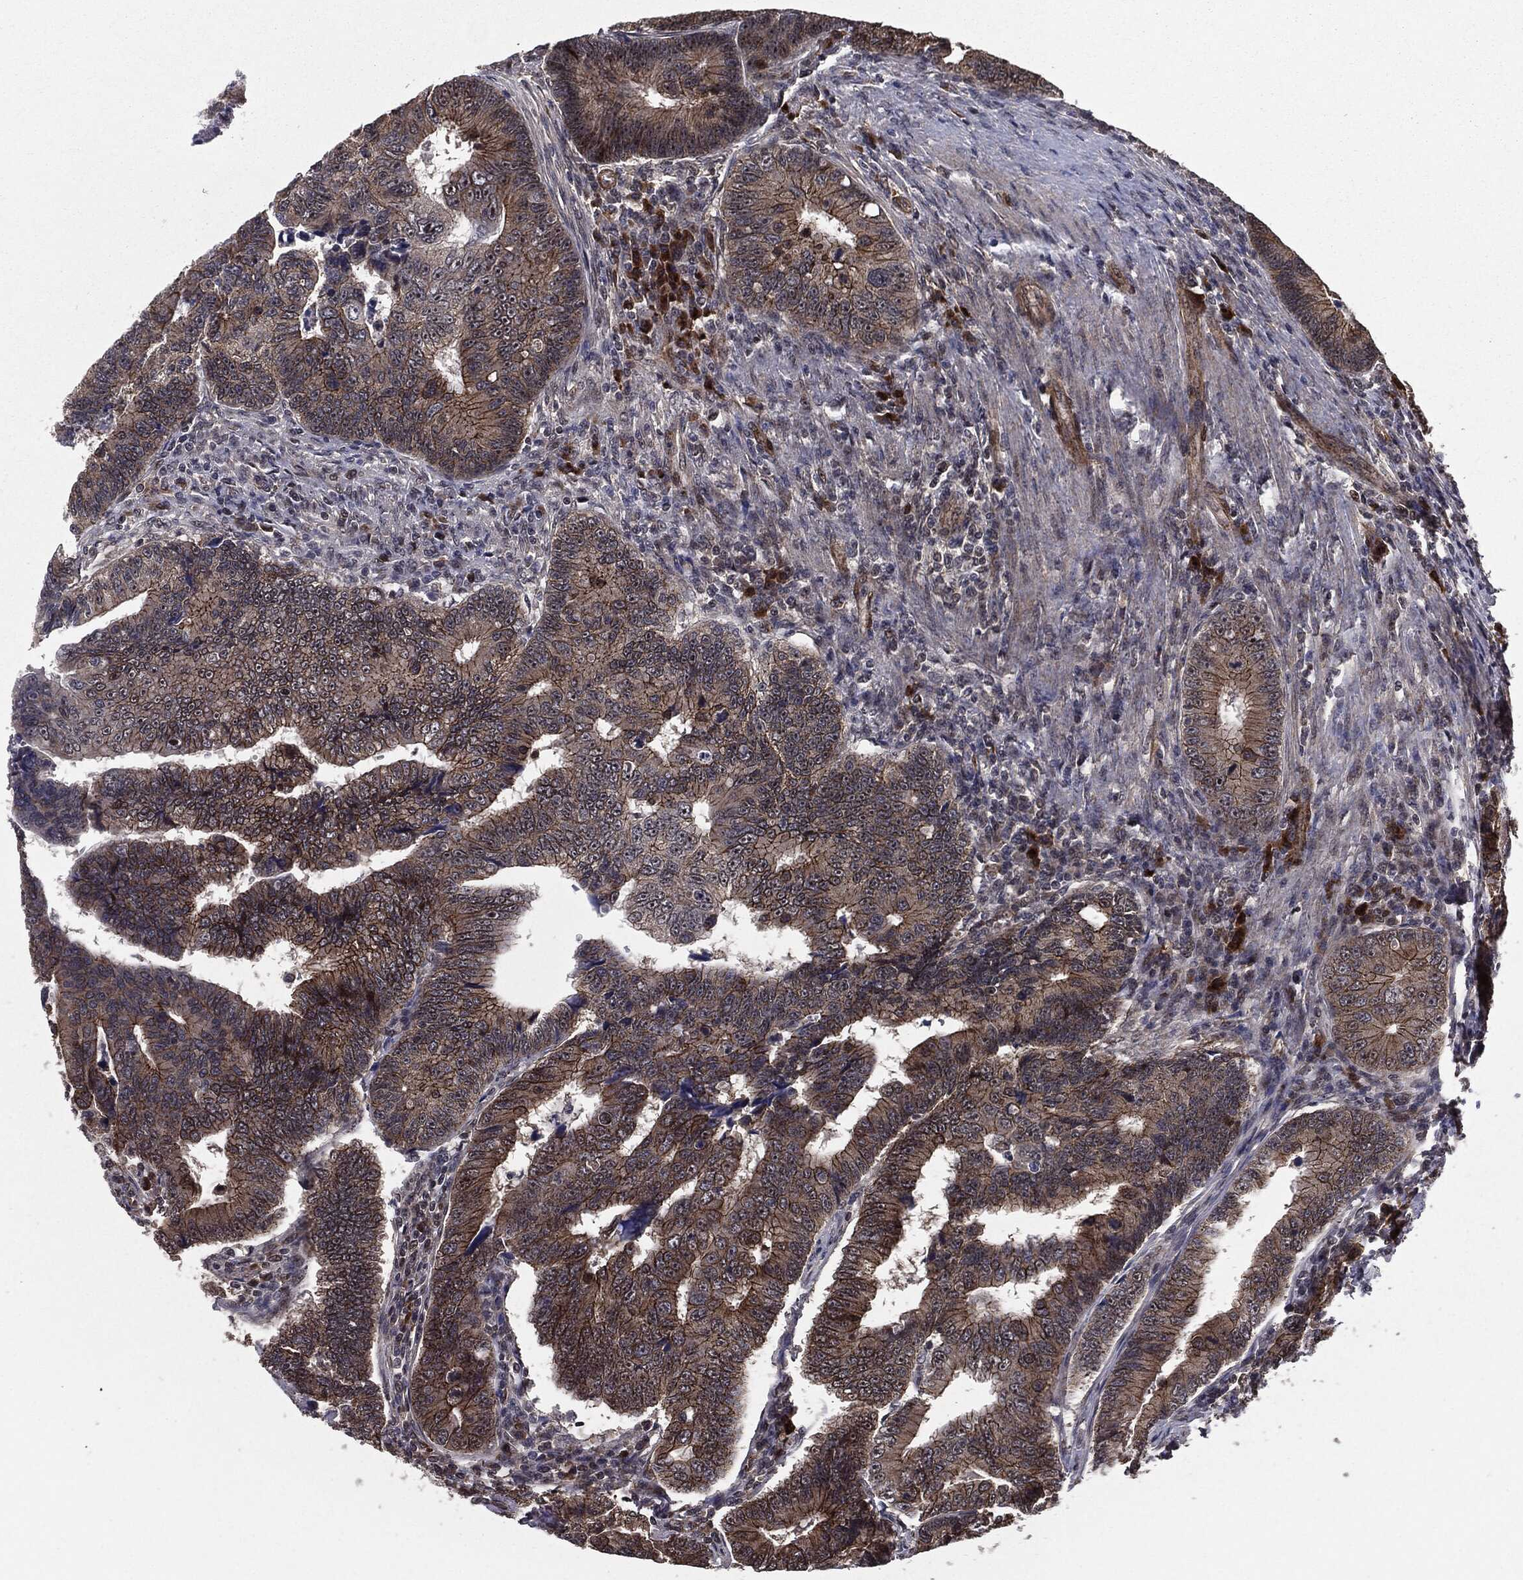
{"staining": {"intensity": "strong", "quantity": "25%-75%", "location": "cytoplasmic/membranous"}, "tissue": "colorectal cancer", "cell_type": "Tumor cells", "image_type": "cancer", "snomed": [{"axis": "morphology", "description": "Adenocarcinoma, NOS"}, {"axis": "topography", "description": "Colon"}], "caption": "Strong cytoplasmic/membranous staining for a protein is seen in approximately 25%-75% of tumor cells of colorectal cancer (adenocarcinoma) using immunohistochemistry (IHC).", "gene": "PTPA", "patient": {"sex": "female", "age": 72}}